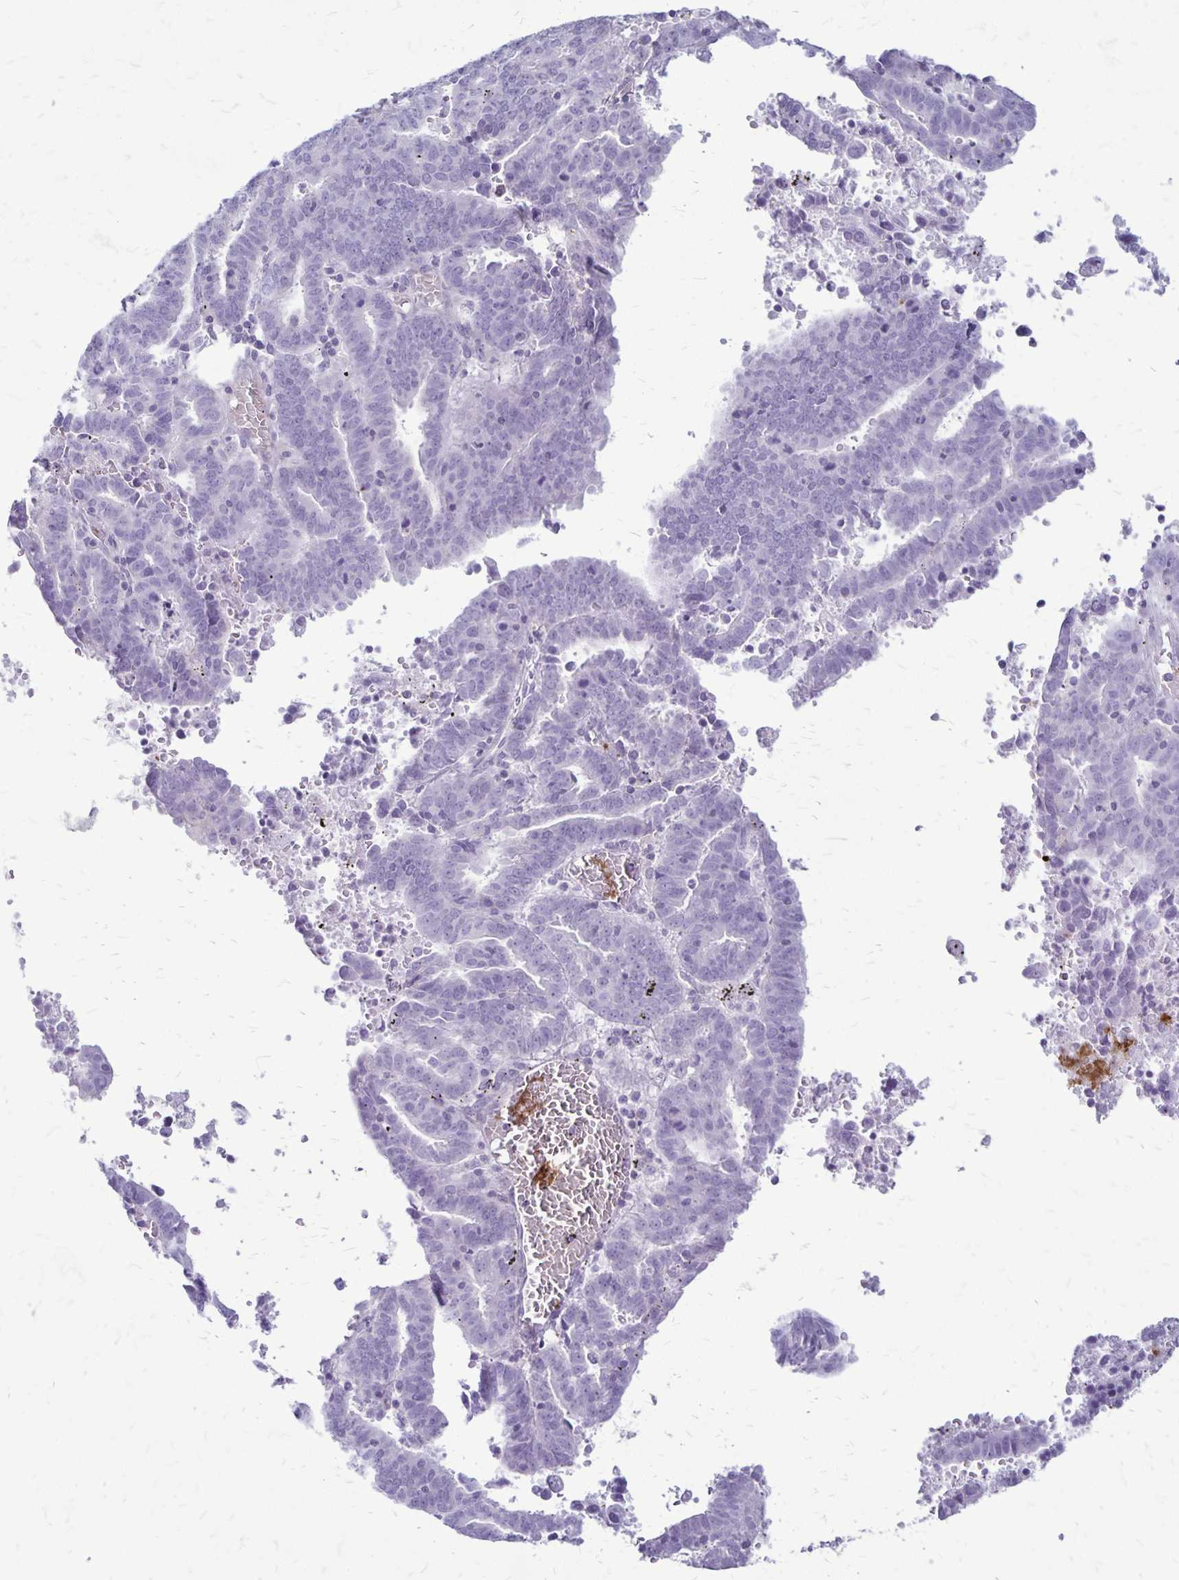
{"staining": {"intensity": "negative", "quantity": "none", "location": "none"}, "tissue": "endometrial cancer", "cell_type": "Tumor cells", "image_type": "cancer", "snomed": [{"axis": "morphology", "description": "Adenocarcinoma, NOS"}, {"axis": "topography", "description": "Uterus"}], "caption": "Tumor cells are negative for protein expression in human endometrial adenocarcinoma.", "gene": "GP9", "patient": {"sex": "female", "age": 83}}